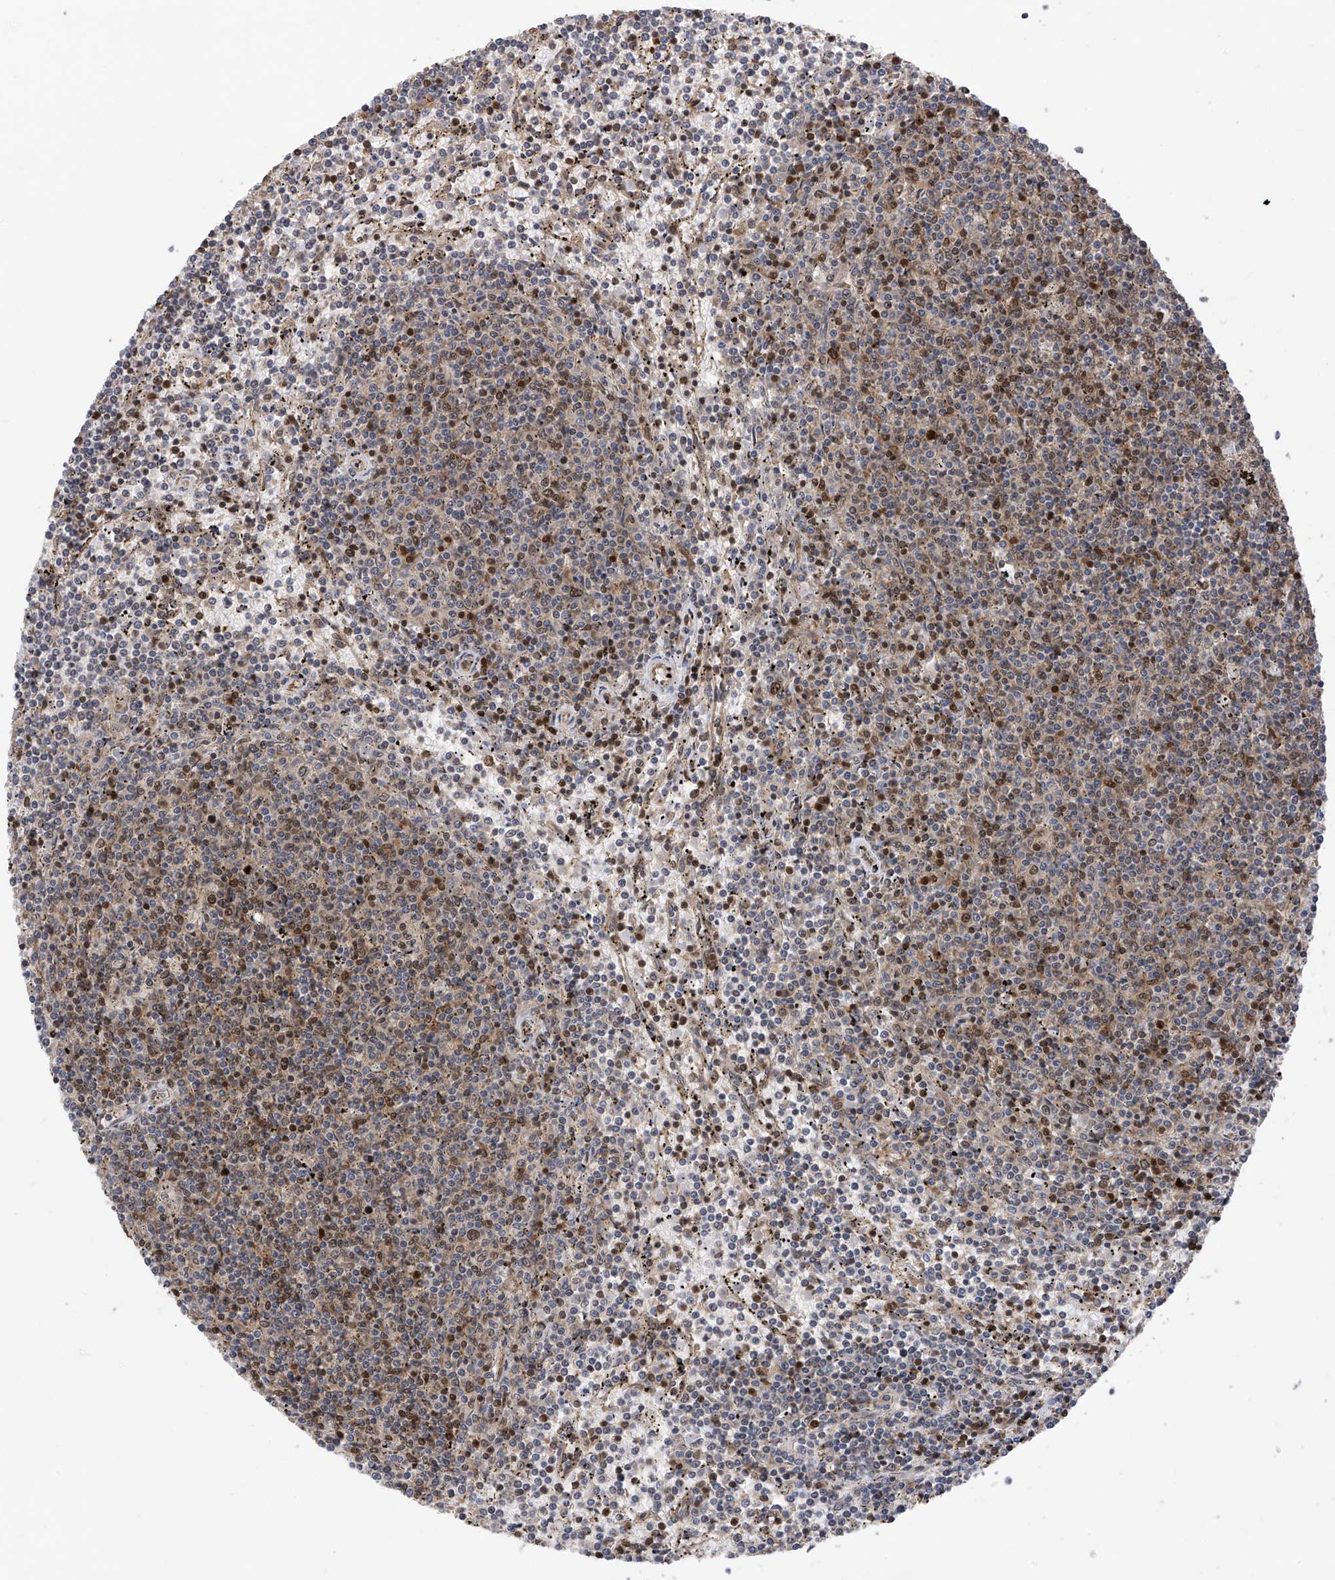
{"staining": {"intensity": "weak", "quantity": "<25%", "location": "nuclear"}, "tissue": "lymphoma", "cell_type": "Tumor cells", "image_type": "cancer", "snomed": [{"axis": "morphology", "description": "Malignant lymphoma, non-Hodgkin's type, Low grade"}, {"axis": "topography", "description": "Spleen"}], "caption": "Tumor cells are negative for protein expression in human low-grade malignant lymphoma, non-Hodgkin's type.", "gene": "DNAJC9", "patient": {"sex": "female", "age": 50}}